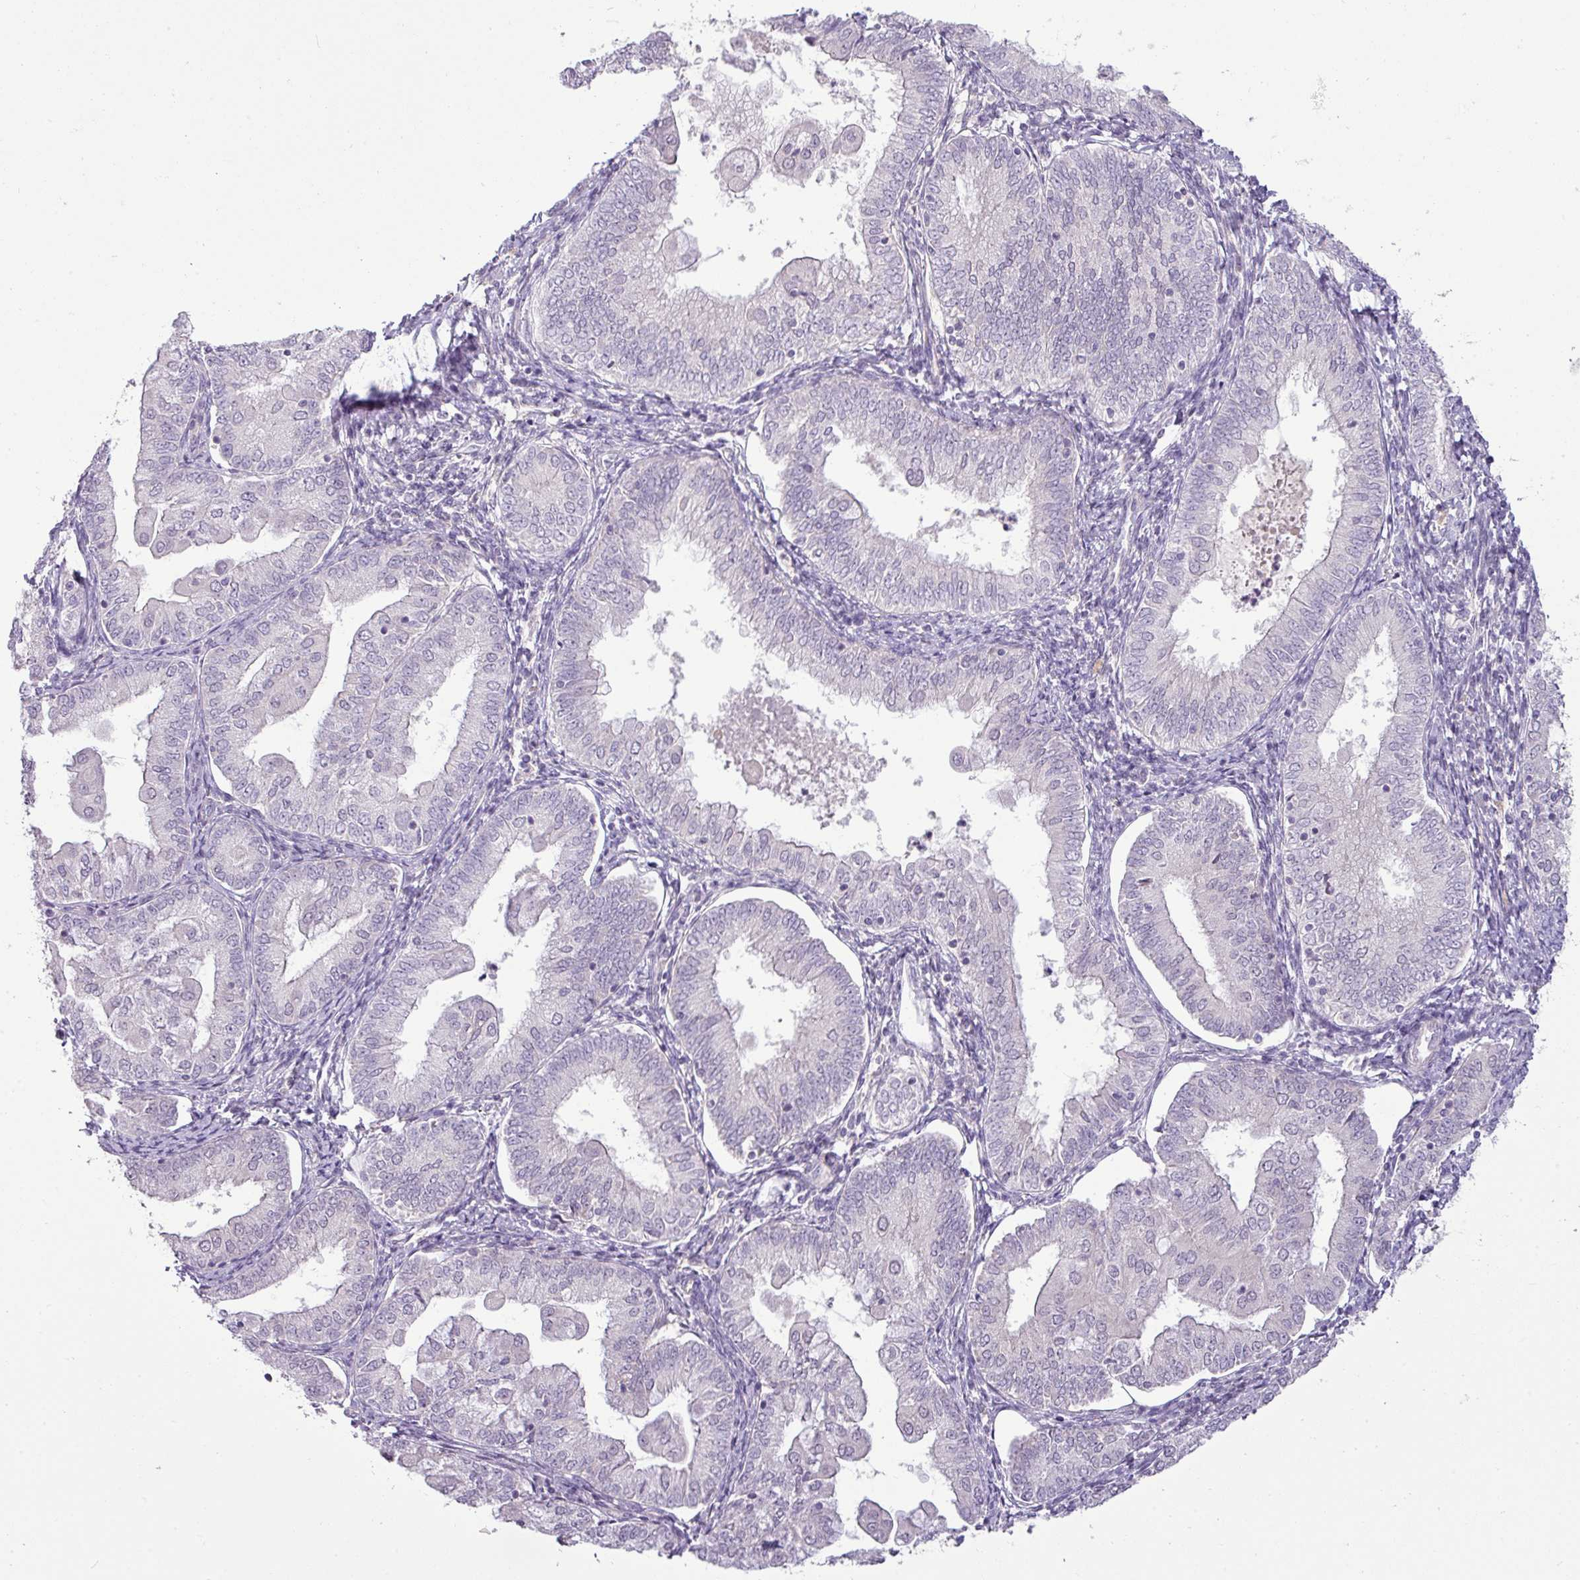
{"staining": {"intensity": "negative", "quantity": "none", "location": "none"}, "tissue": "endometrial cancer", "cell_type": "Tumor cells", "image_type": "cancer", "snomed": [{"axis": "morphology", "description": "Adenocarcinoma, NOS"}, {"axis": "topography", "description": "Endometrium"}], "caption": "A high-resolution micrograph shows IHC staining of endometrial cancer, which demonstrates no significant expression in tumor cells.", "gene": "APOM", "patient": {"sex": "female", "age": 55}}